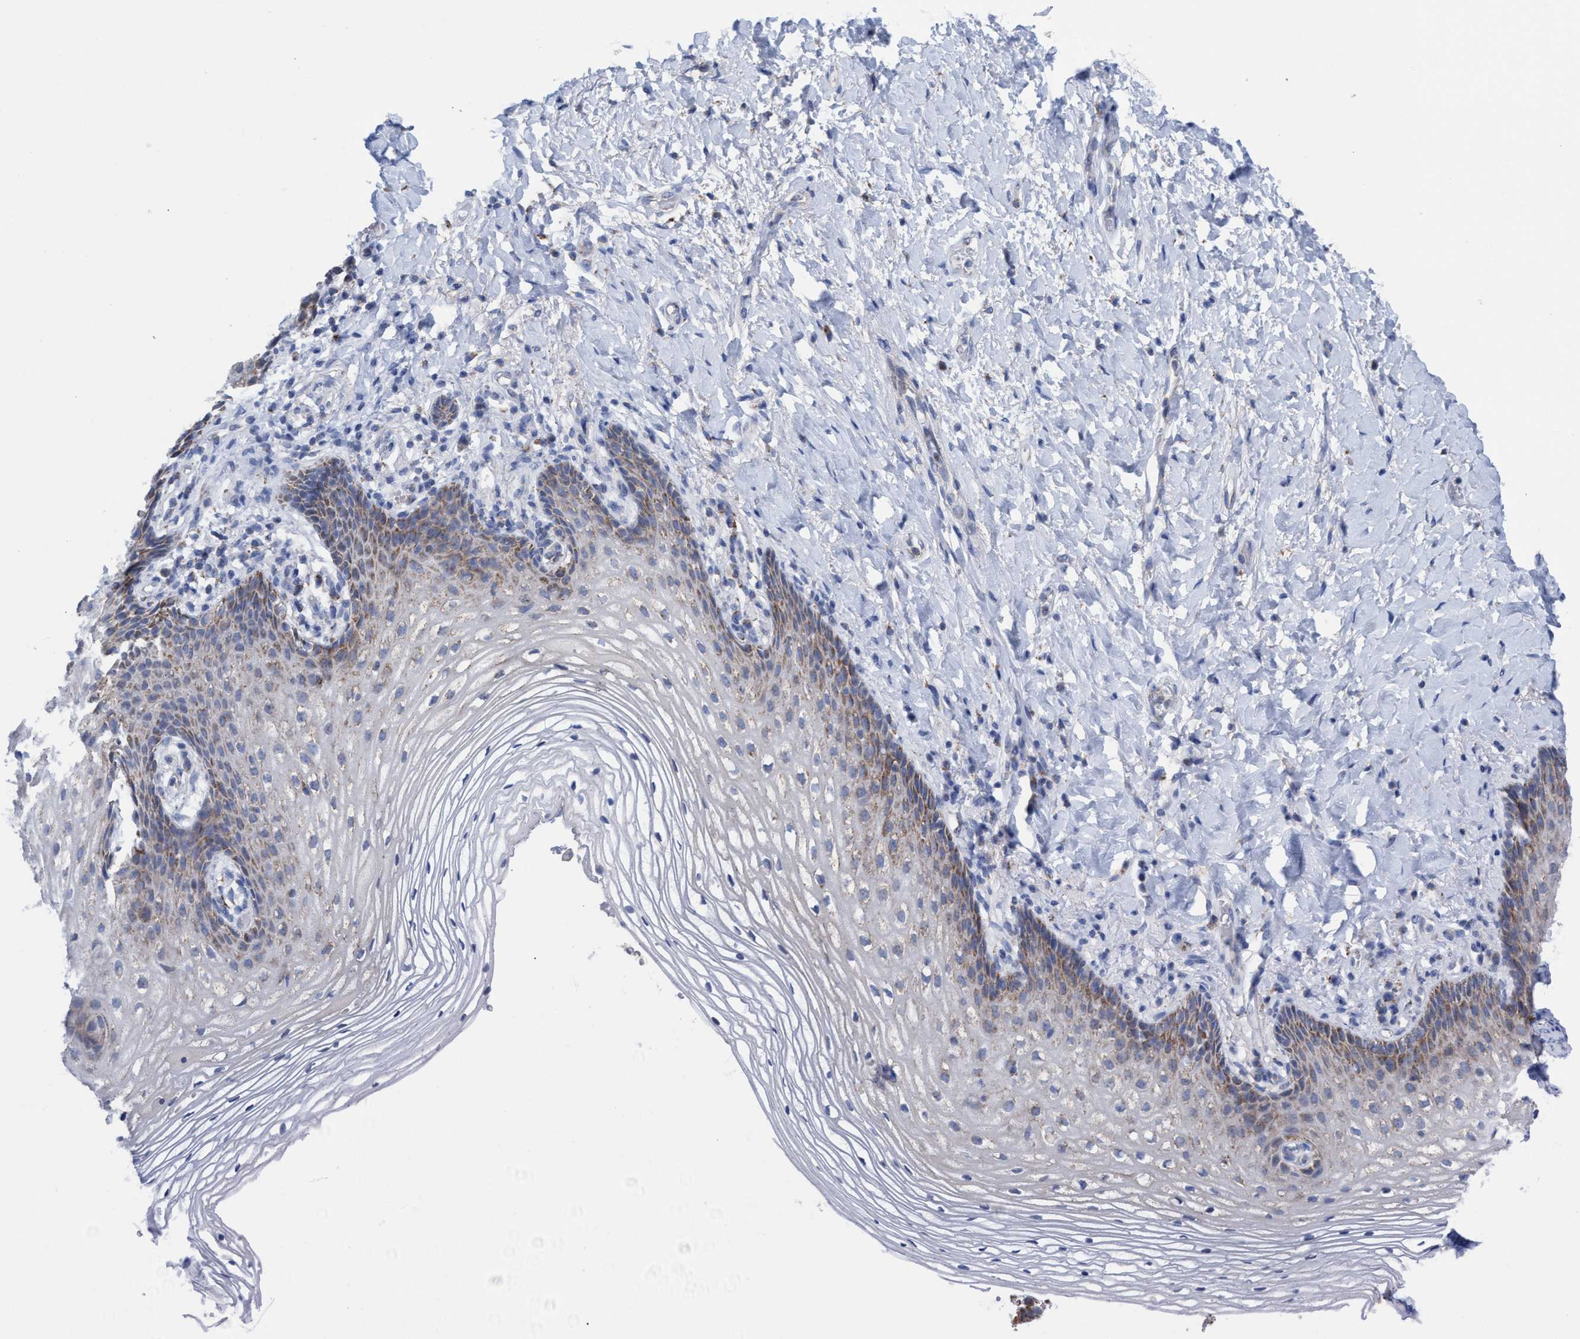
{"staining": {"intensity": "moderate", "quantity": "<25%", "location": "cytoplasmic/membranous"}, "tissue": "vagina", "cell_type": "Squamous epithelial cells", "image_type": "normal", "snomed": [{"axis": "morphology", "description": "Normal tissue, NOS"}, {"axis": "topography", "description": "Vagina"}], "caption": "Immunohistochemistry photomicrograph of benign vagina: human vagina stained using immunohistochemistry reveals low levels of moderate protein expression localized specifically in the cytoplasmic/membranous of squamous epithelial cells, appearing as a cytoplasmic/membranous brown color.", "gene": "GGA3", "patient": {"sex": "female", "age": 60}}